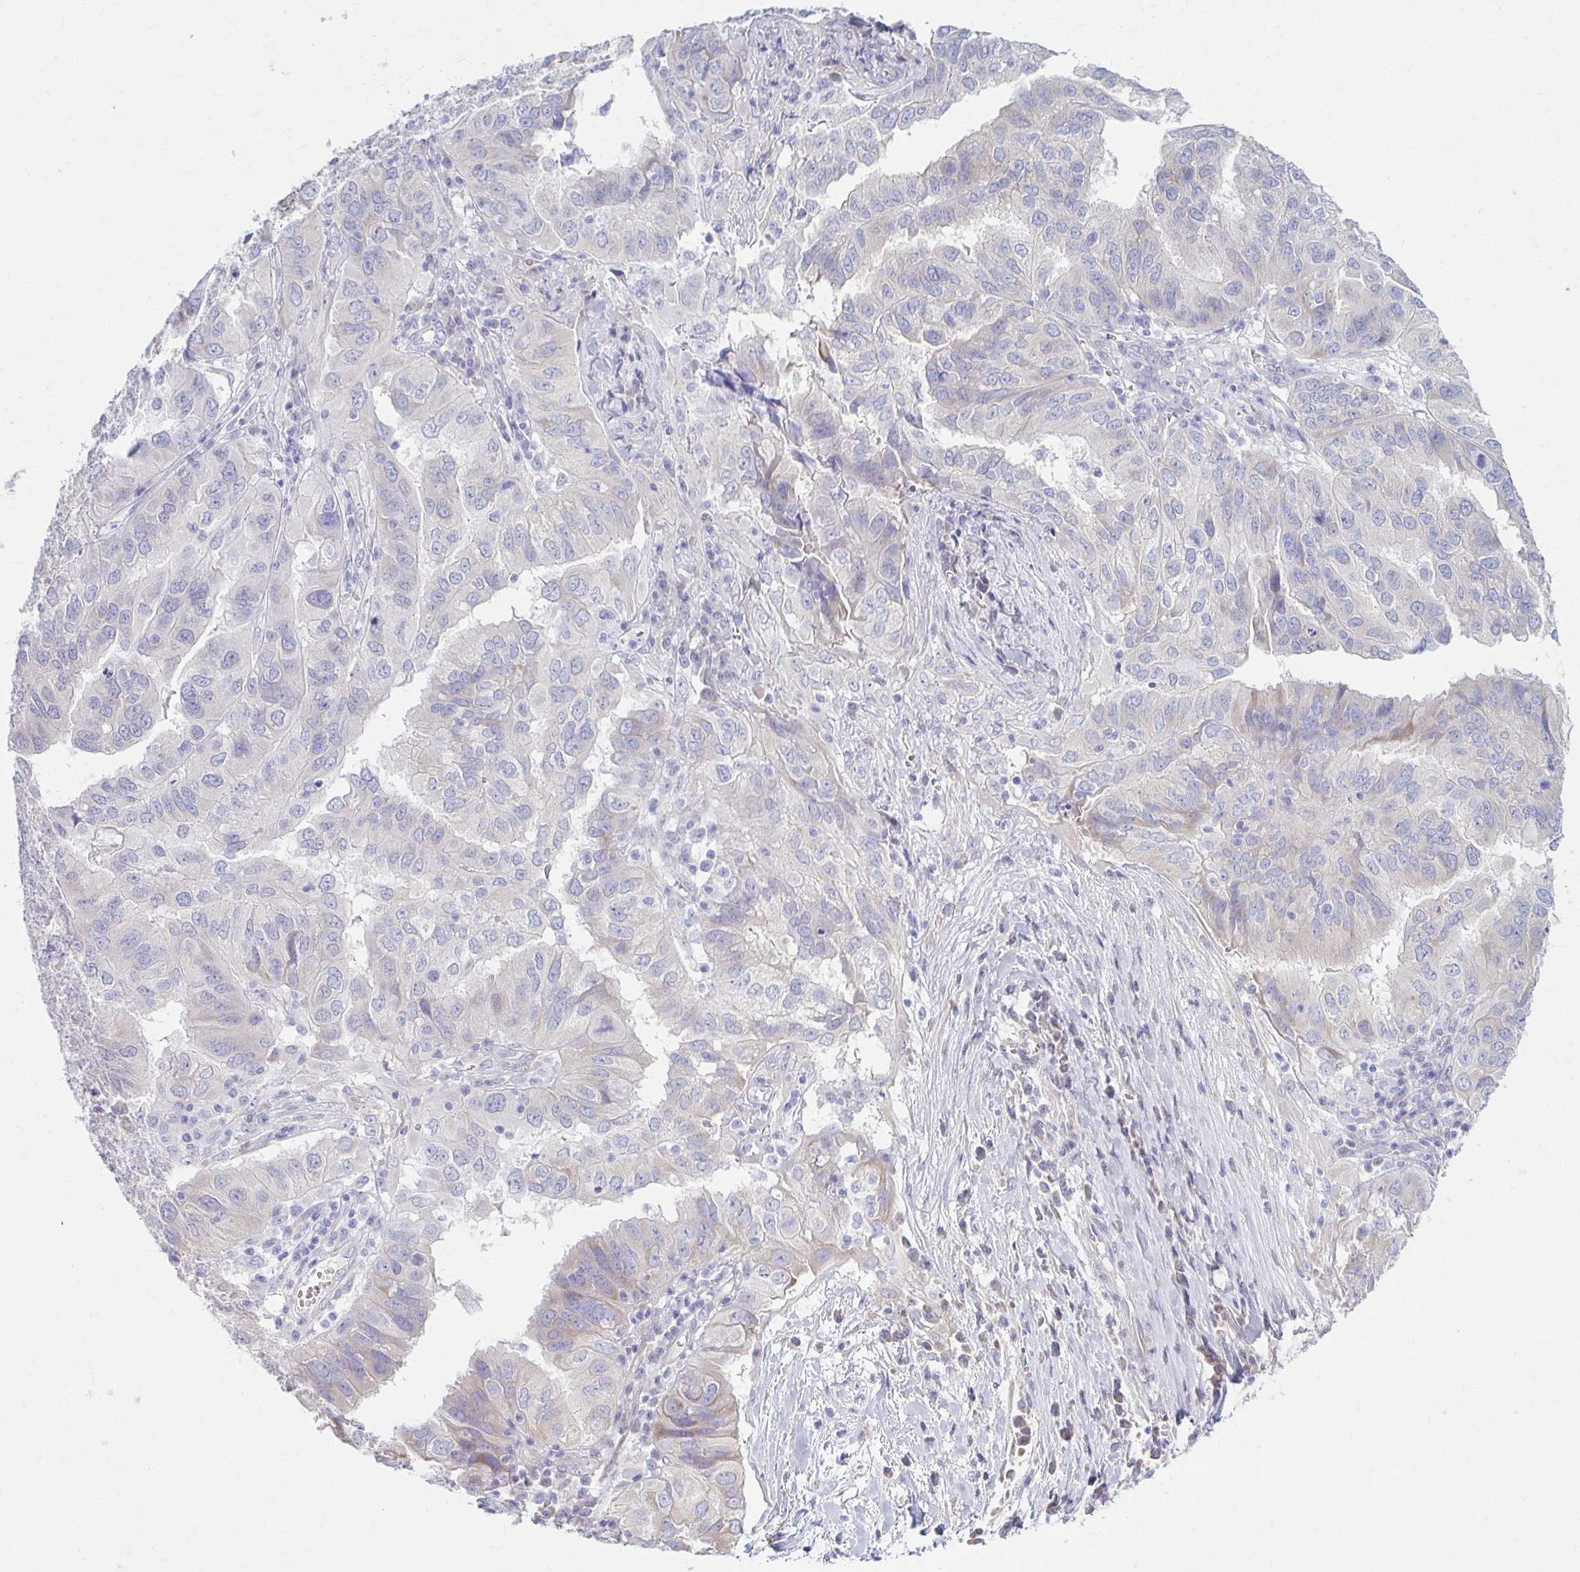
{"staining": {"intensity": "negative", "quantity": "none", "location": "none"}, "tissue": "ovarian cancer", "cell_type": "Tumor cells", "image_type": "cancer", "snomed": [{"axis": "morphology", "description": "Cystadenocarcinoma, serous, NOS"}, {"axis": "topography", "description": "Ovary"}], "caption": "A photomicrograph of human ovarian serous cystadenocarcinoma is negative for staining in tumor cells.", "gene": "PRKRA", "patient": {"sex": "female", "age": 79}}